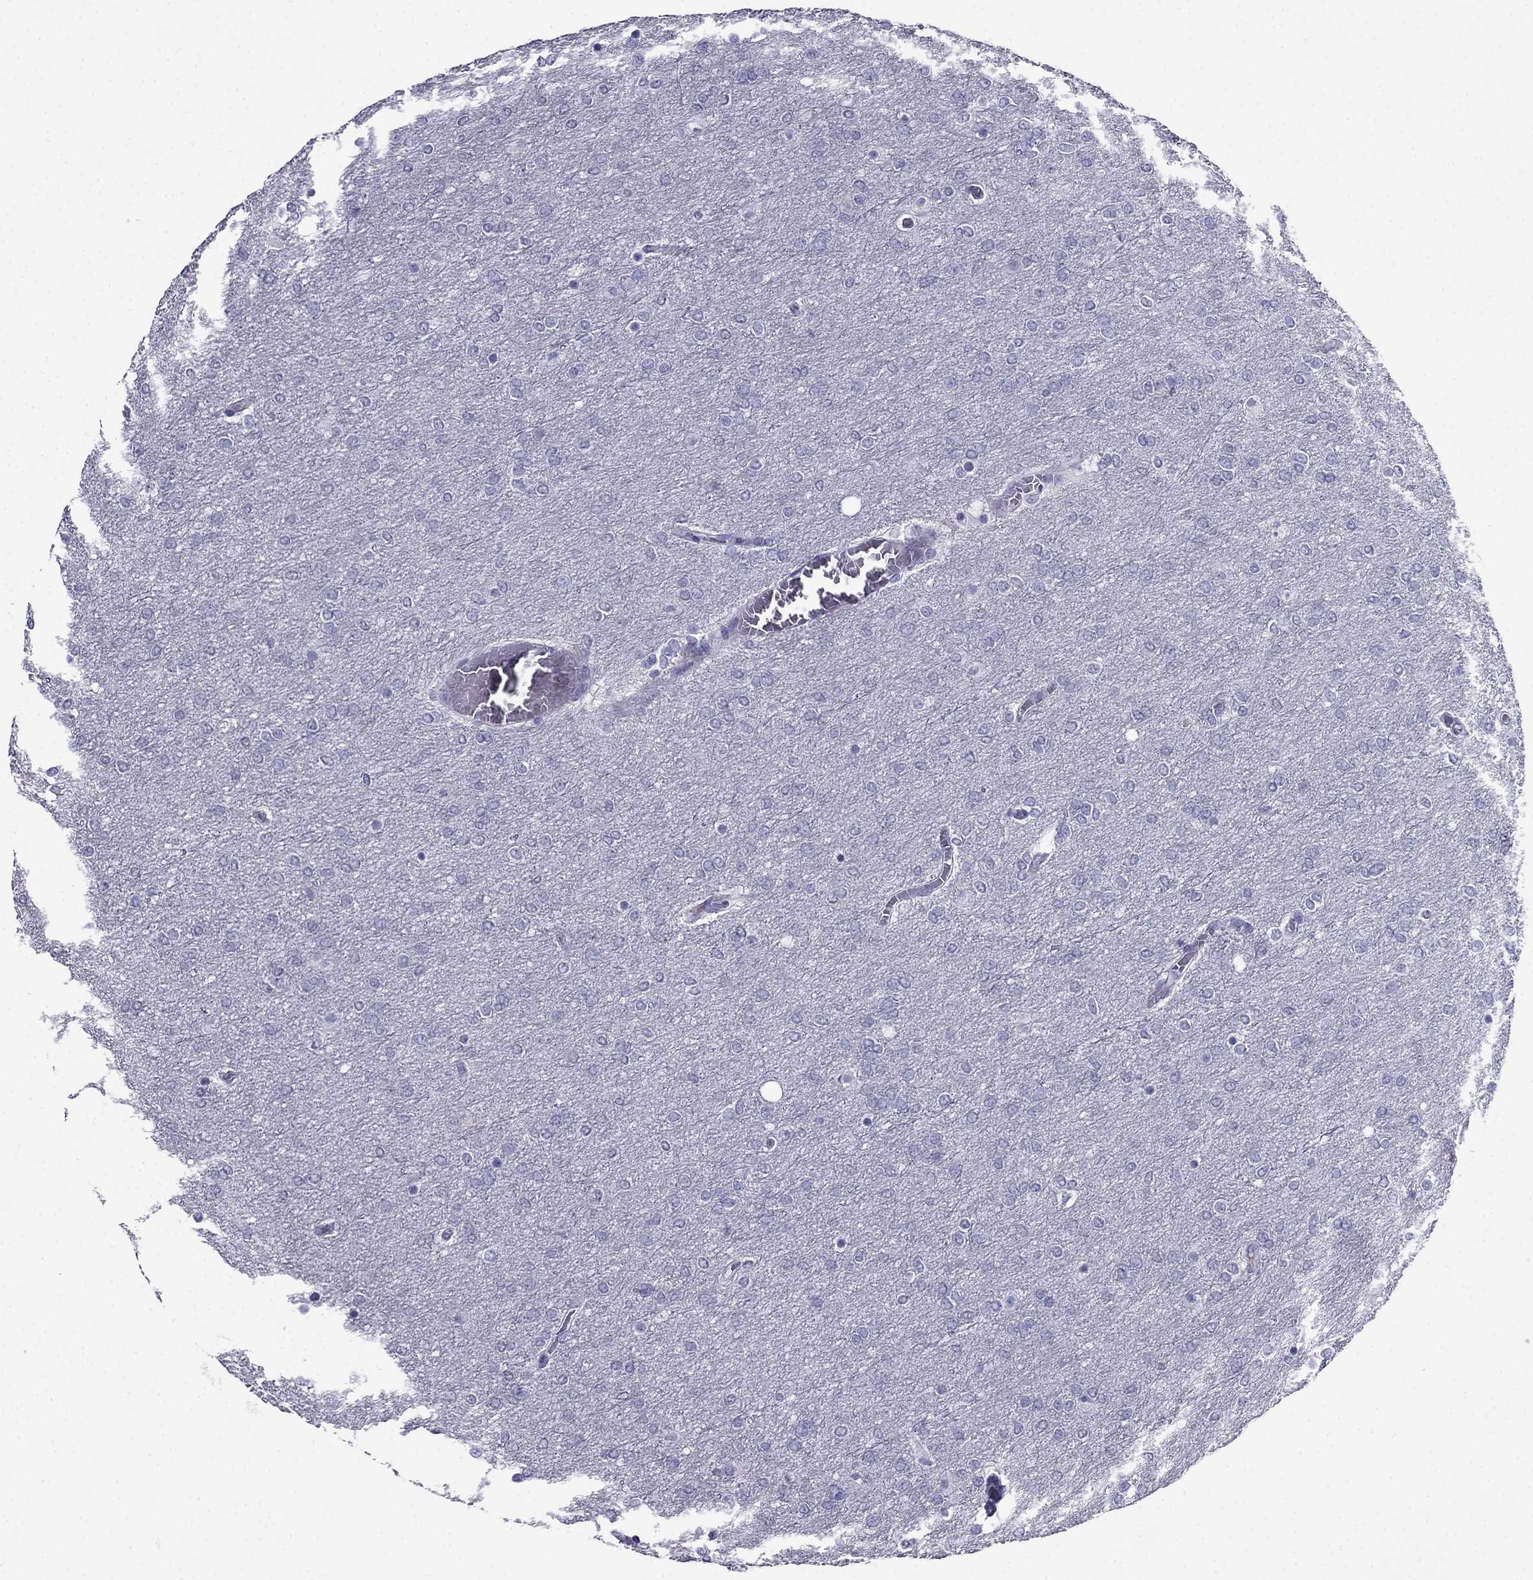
{"staining": {"intensity": "negative", "quantity": "none", "location": "none"}, "tissue": "glioma", "cell_type": "Tumor cells", "image_type": "cancer", "snomed": [{"axis": "morphology", "description": "Glioma, malignant, High grade"}, {"axis": "topography", "description": "Brain"}], "caption": "This image is of glioma stained with immunohistochemistry (IHC) to label a protein in brown with the nuclei are counter-stained blue. There is no positivity in tumor cells.", "gene": "CDHR4", "patient": {"sex": "female", "age": 61}}